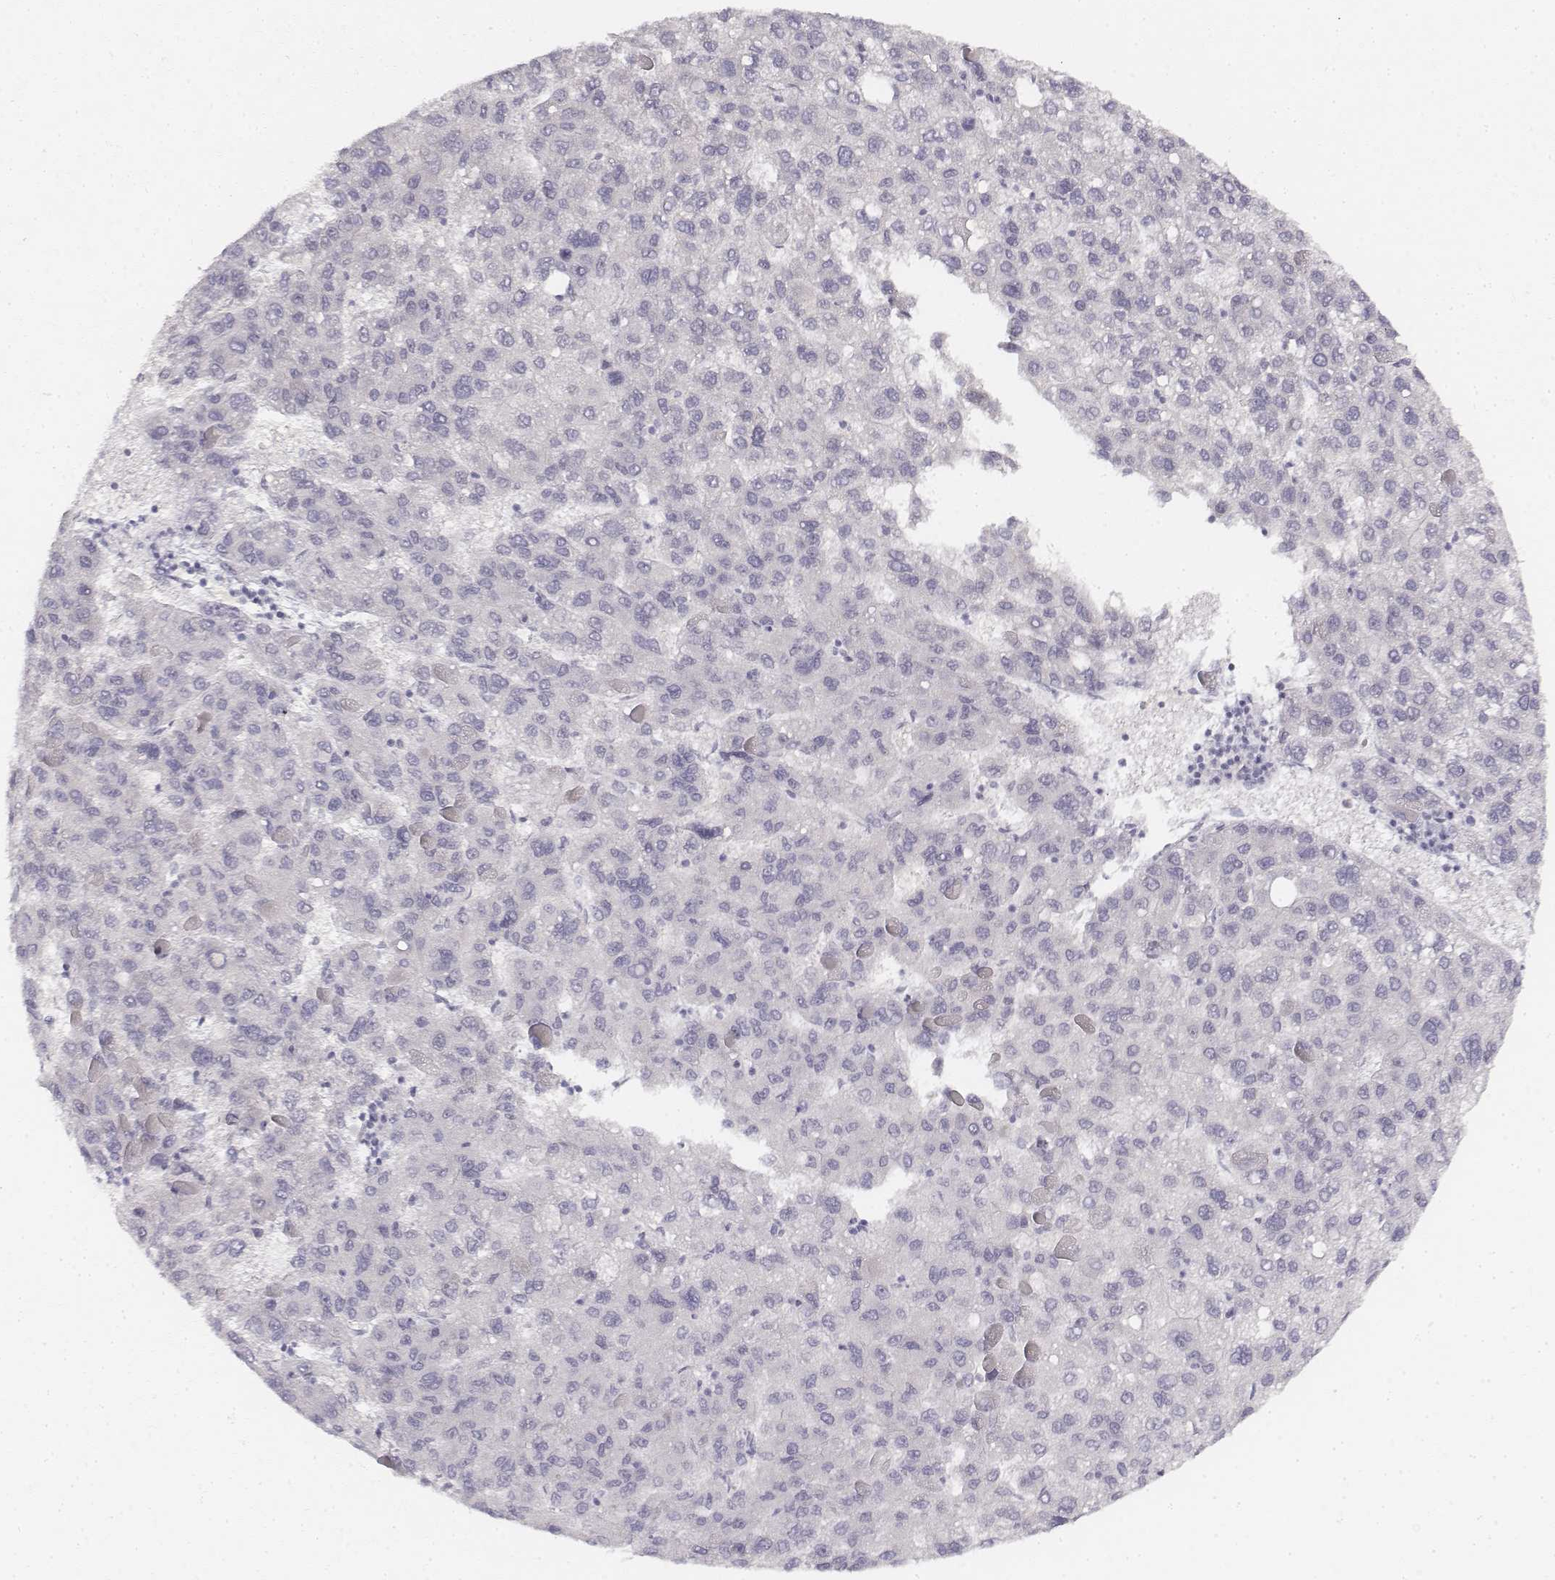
{"staining": {"intensity": "negative", "quantity": "none", "location": "none"}, "tissue": "liver cancer", "cell_type": "Tumor cells", "image_type": "cancer", "snomed": [{"axis": "morphology", "description": "Carcinoma, Hepatocellular, NOS"}, {"axis": "topography", "description": "Liver"}], "caption": "A histopathology image of liver cancer (hepatocellular carcinoma) stained for a protein shows no brown staining in tumor cells.", "gene": "KRTAP2-1", "patient": {"sex": "female", "age": 82}}